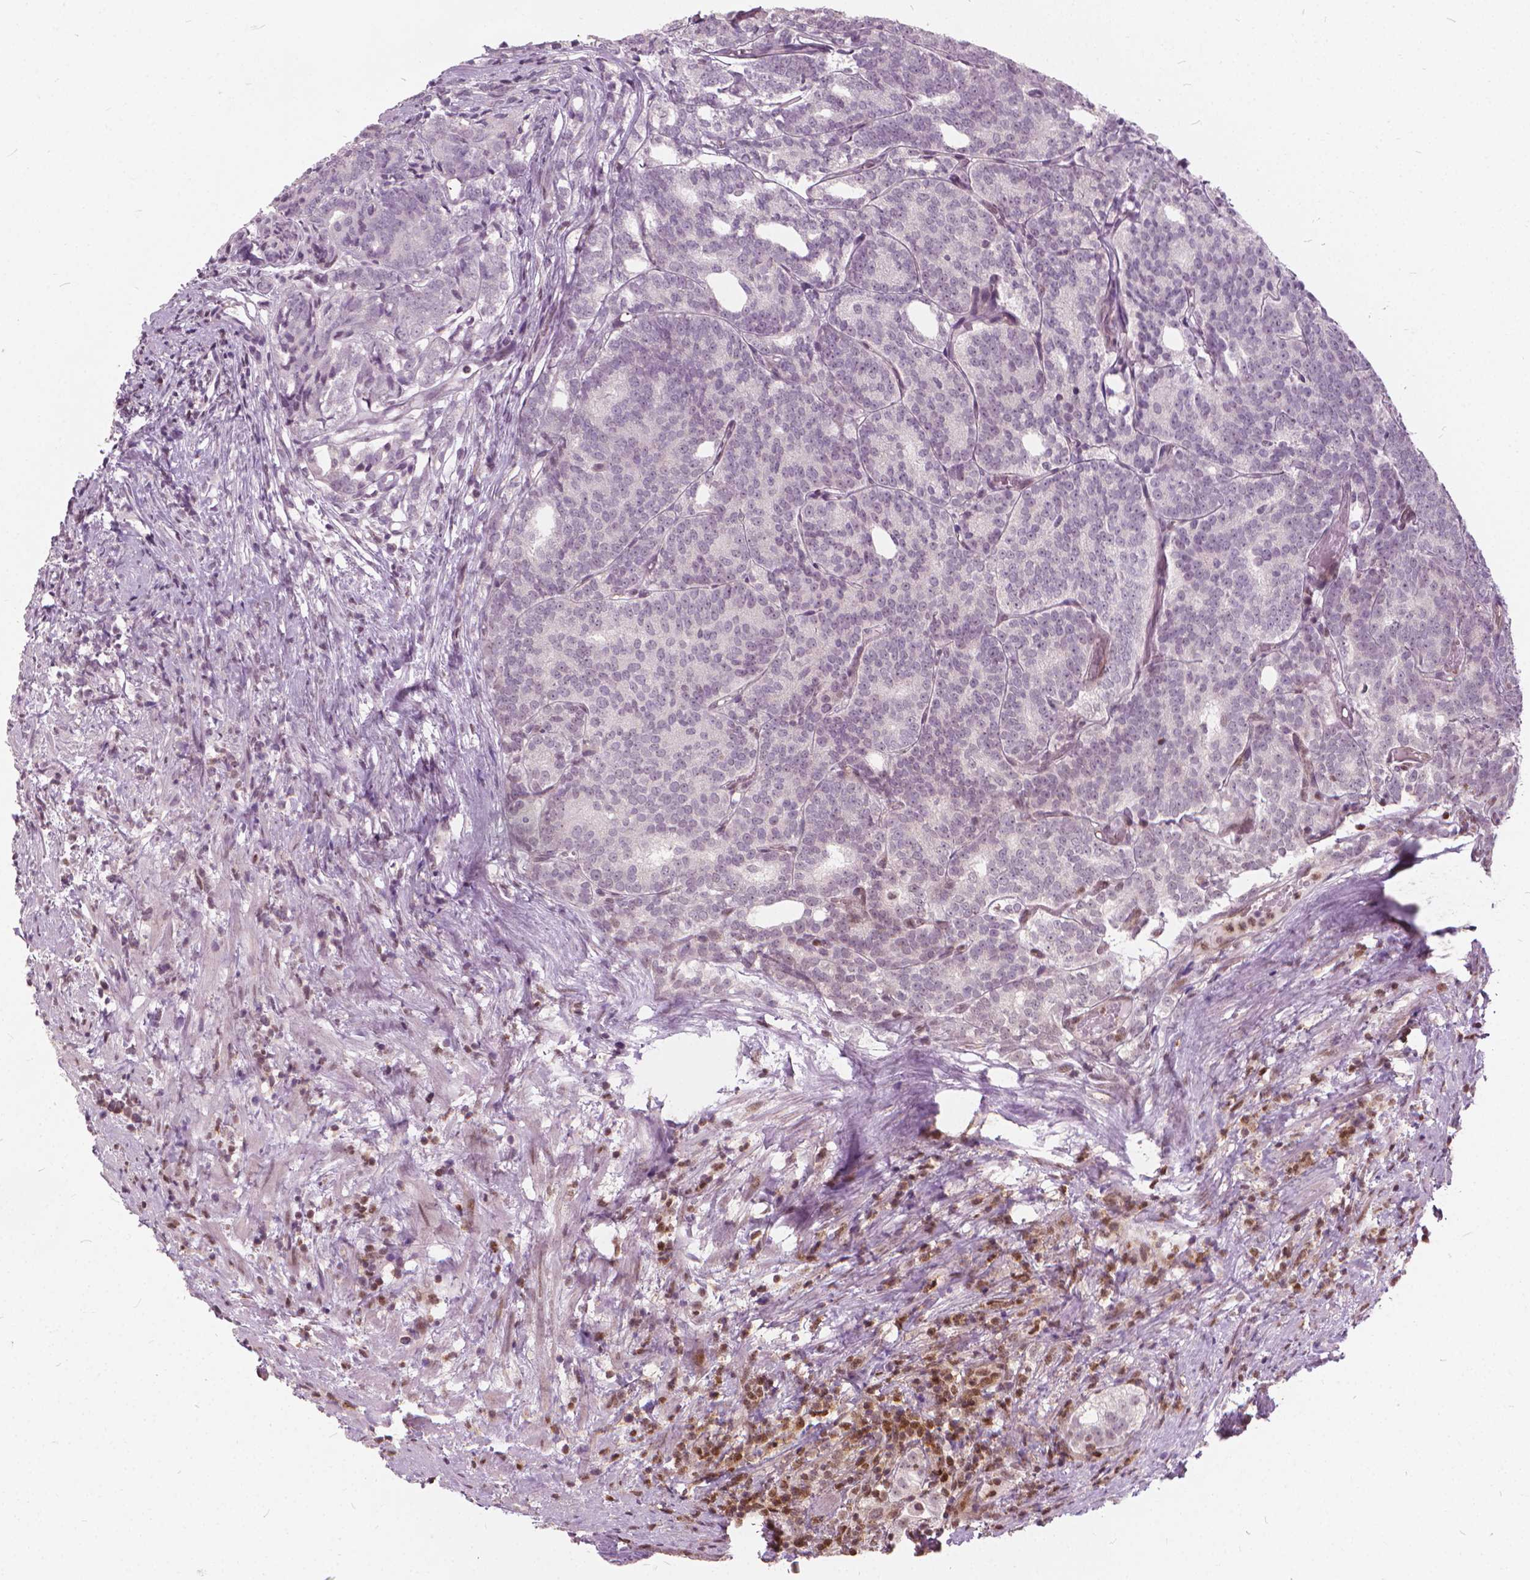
{"staining": {"intensity": "negative", "quantity": "none", "location": "none"}, "tissue": "prostate cancer", "cell_type": "Tumor cells", "image_type": "cancer", "snomed": [{"axis": "morphology", "description": "Adenocarcinoma, High grade"}, {"axis": "topography", "description": "Prostate"}], "caption": "Immunohistochemical staining of human high-grade adenocarcinoma (prostate) demonstrates no significant expression in tumor cells.", "gene": "STAT5B", "patient": {"sex": "male", "age": 53}}